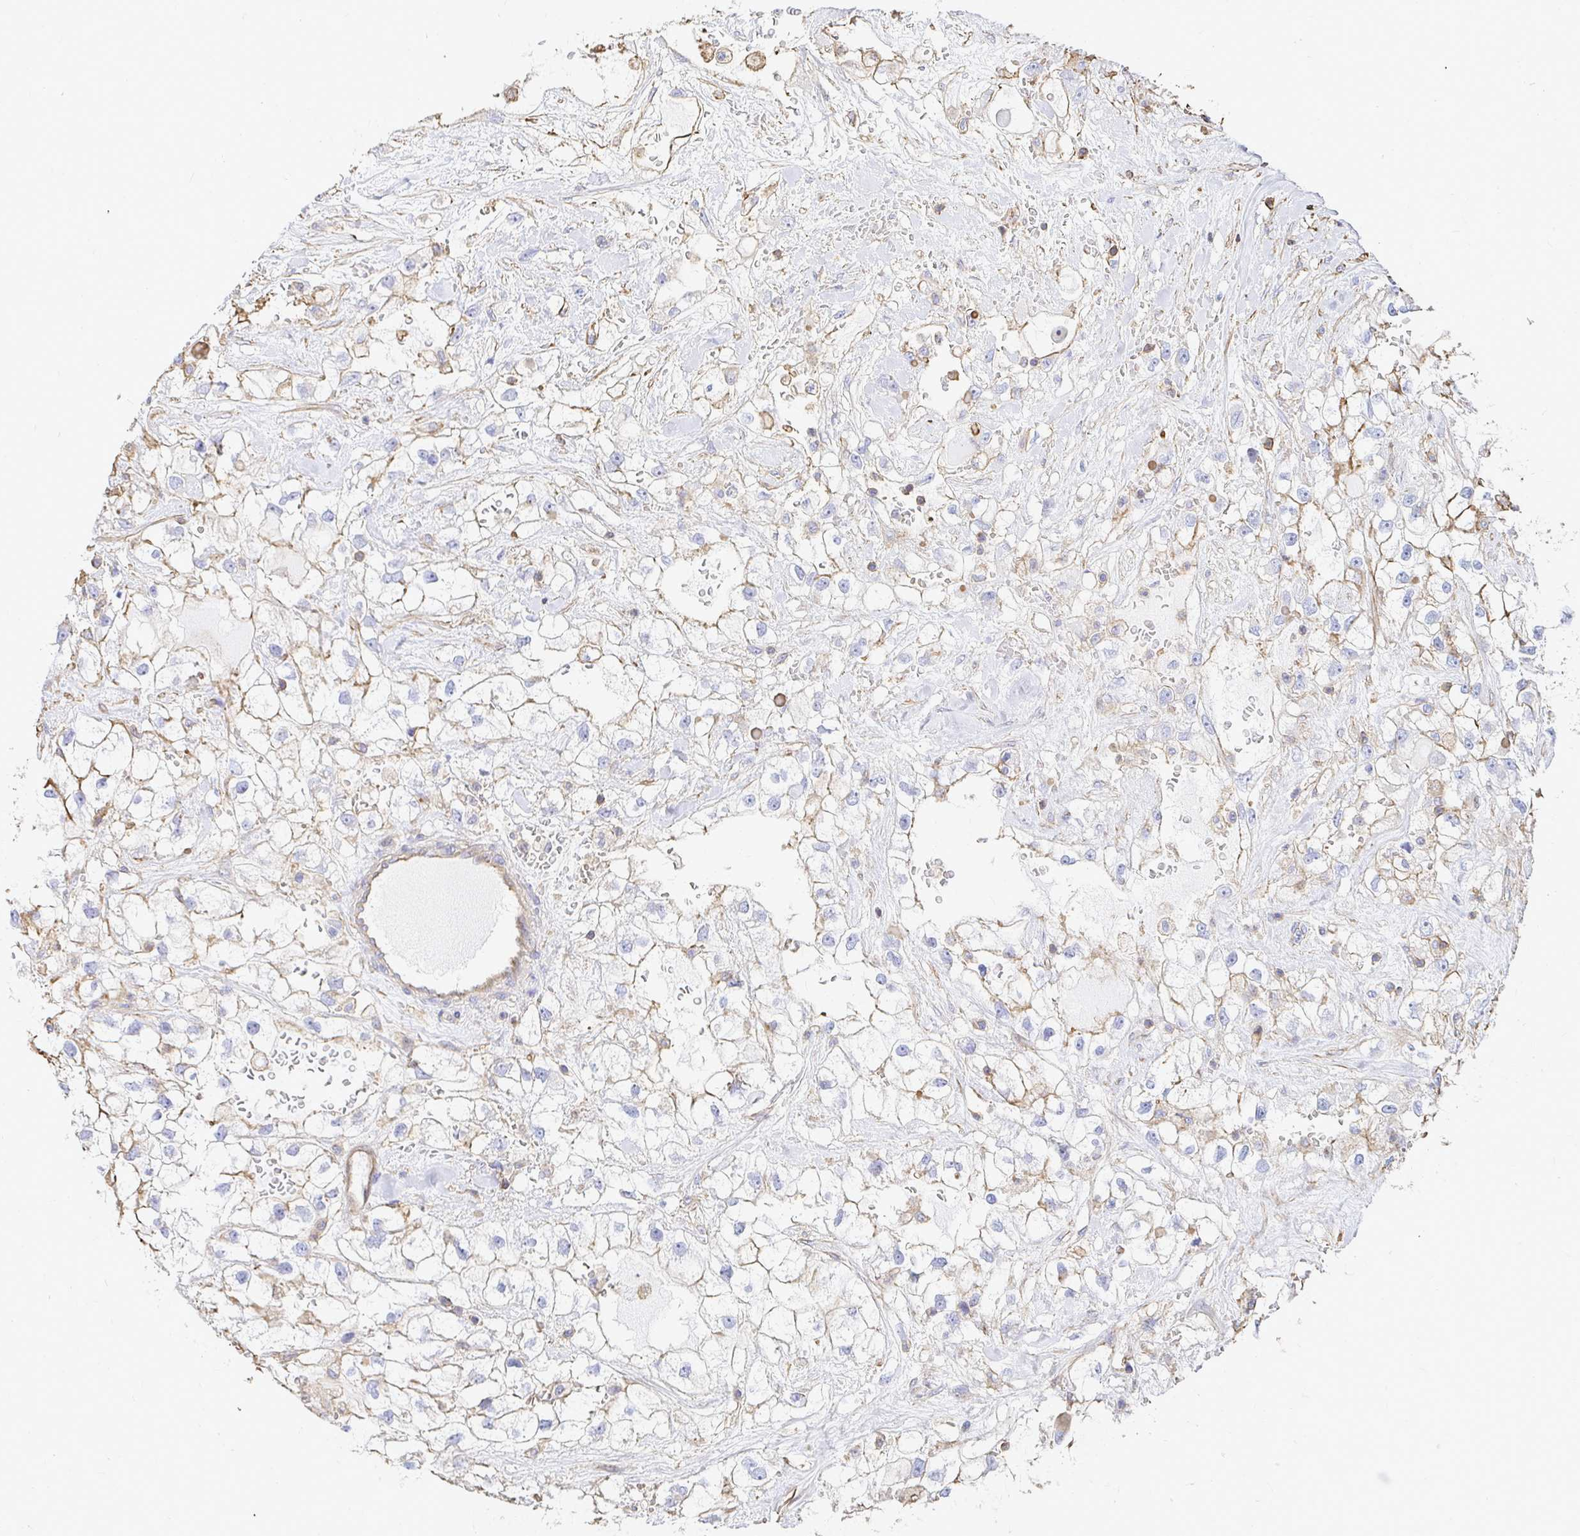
{"staining": {"intensity": "weak", "quantity": "25%-75%", "location": "cytoplasmic/membranous"}, "tissue": "renal cancer", "cell_type": "Tumor cells", "image_type": "cancer", "snomed": [{"axis": "morphology", "description": "Adenocarcinoma, NOS"}, {"axis": "topography", "description": "Kidney"}], "caption": "Renal cancer (adenocarcinoma) stained with IHC shows weak cytoplasmic/membranous positivity in about 25%-75% of tumor cells.", "gene": "PTPN14", "patient": {"sex": "male", "age": 59}}